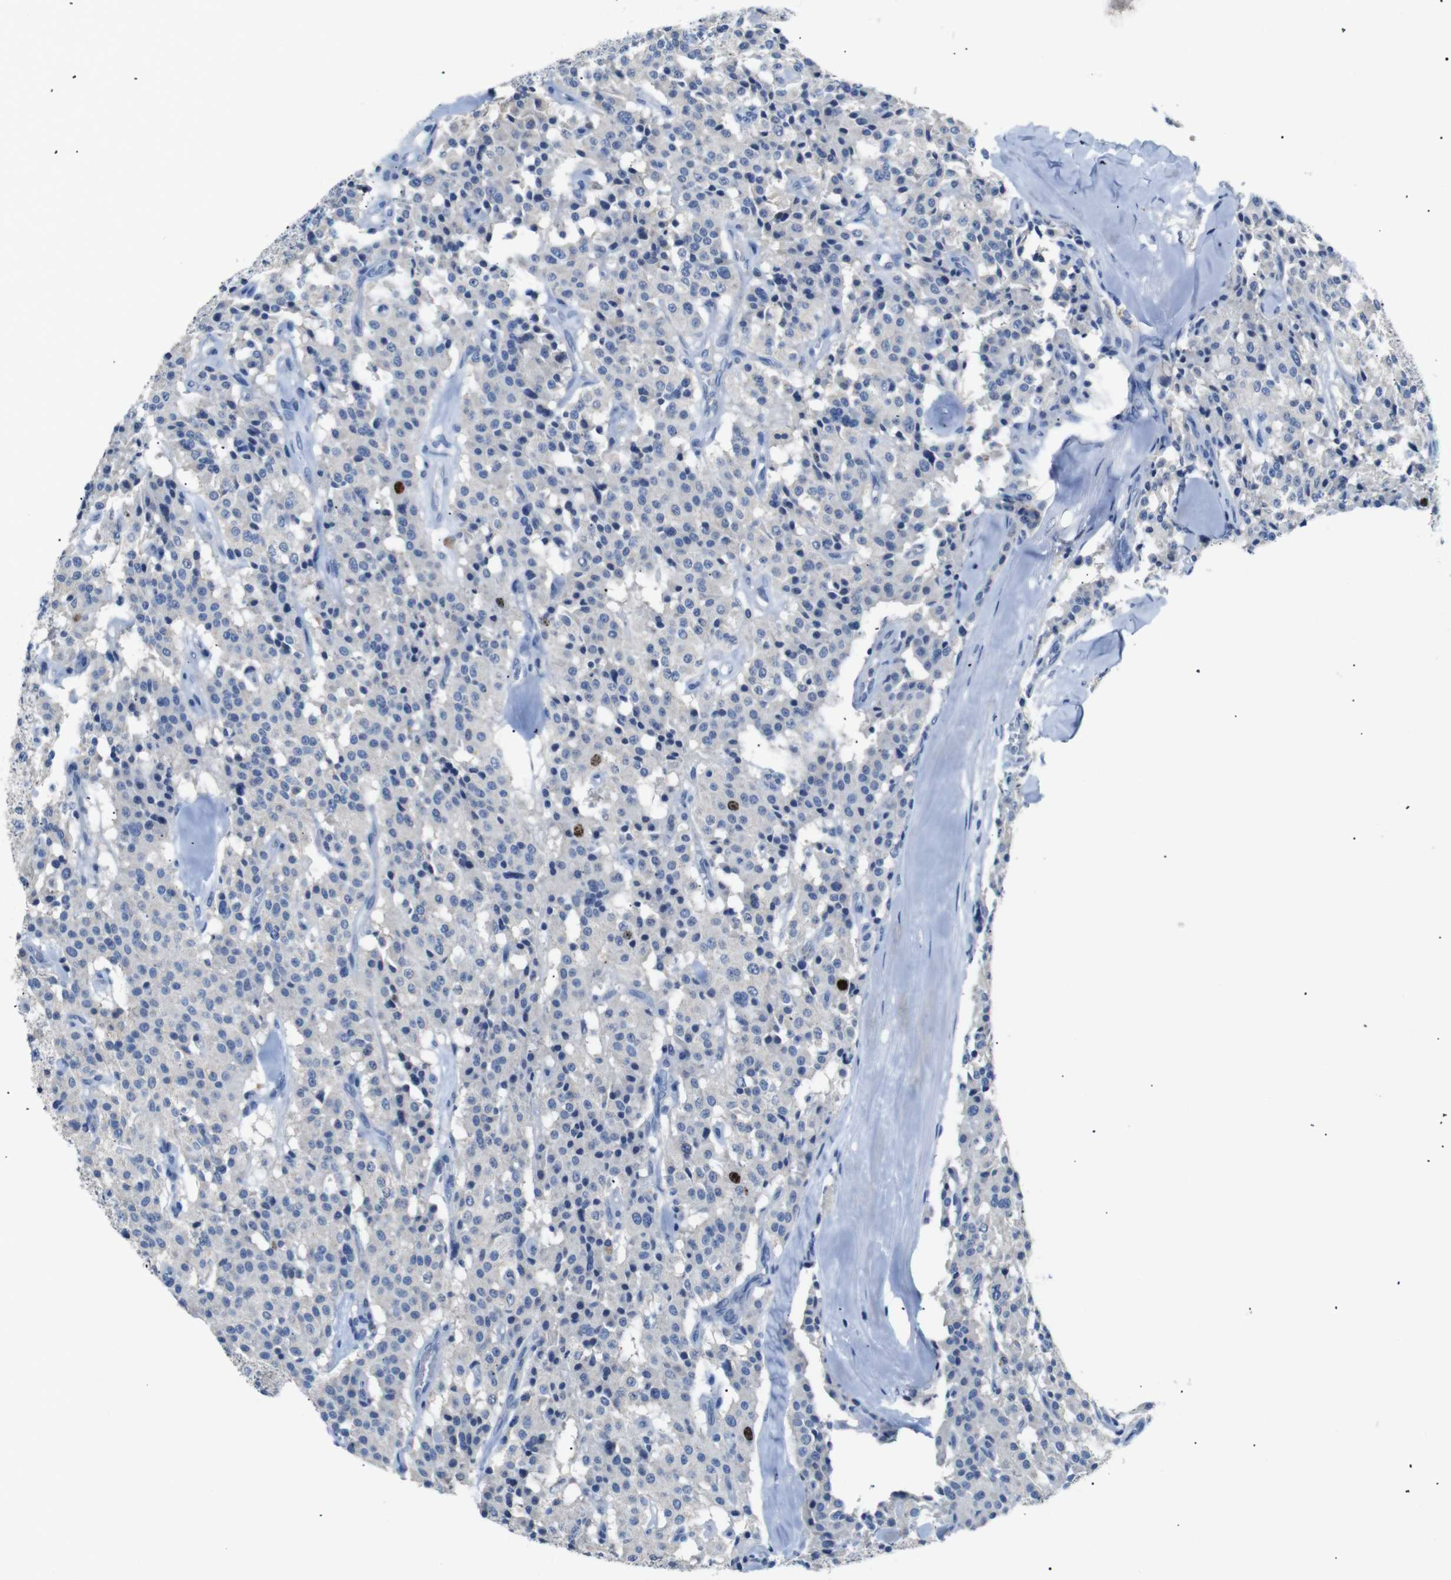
{"staining": {"intensity": "strong", "quantity": "<25%", "location": "nuclear"}, "tissue": "carcinoid", "cell_type": "Tumor cells", "image_type": "cancer", "snomed": [{"axis": "morphology", "description": "Carcinoid, malignant, NOS"}, {"axis": "topography", "description": "Lung"}], "caption": "DAB (3,3'-diaminobenzidine) immunohistochemical staining of carcinoid displays strong nuclear protein expression in approximately <25% of tumor cells. The protein is shown in brown color, while the nuclei are stained blue.", "gene": "INCENP", "patient": {"sex": "male", "age": 30}}